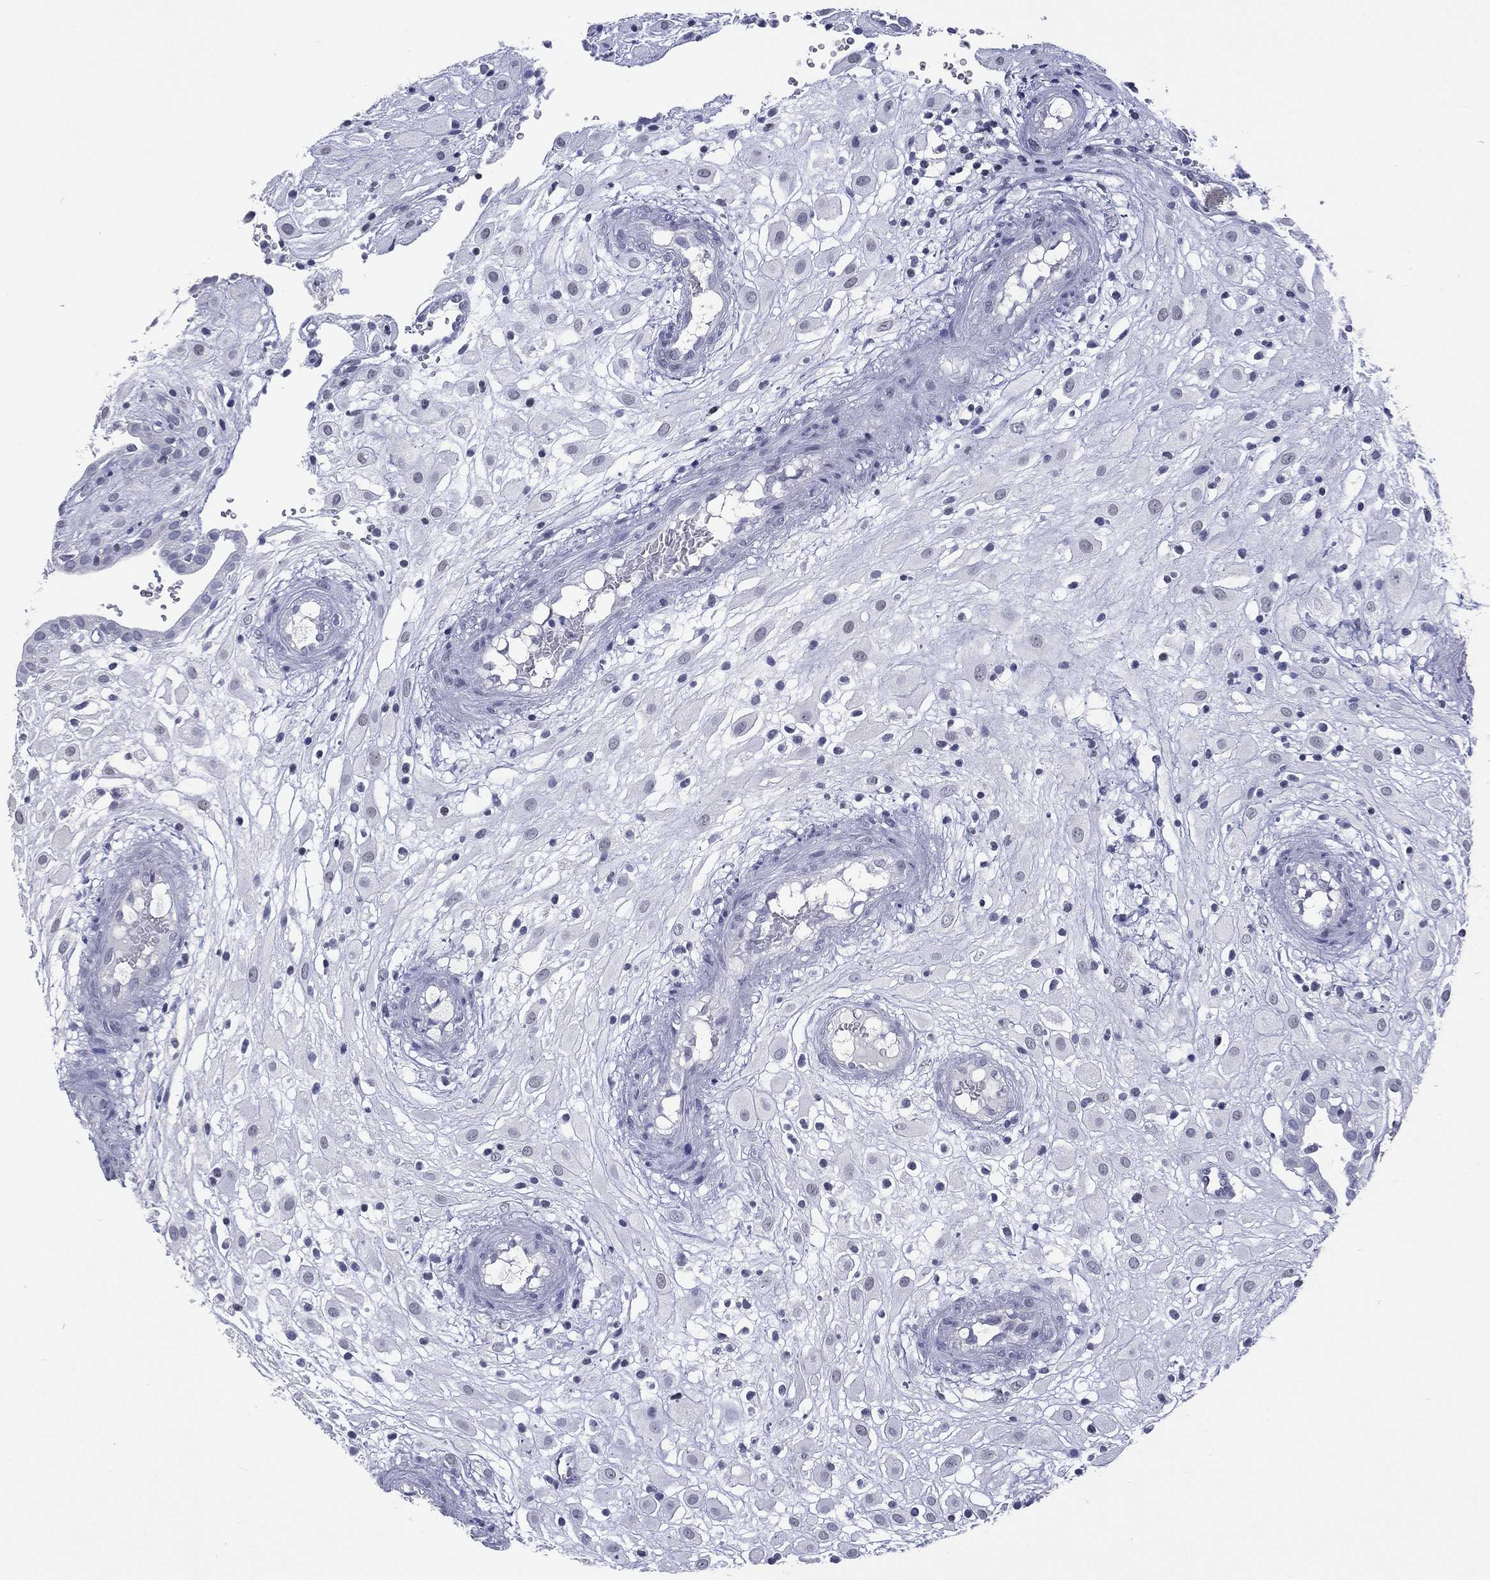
{"staining": {"intensity": "negative", "quantity": "none", "location": "none"}, "tissue": "placenta", "cell_type": "Decidual cells", "image_type": "normal", "snomed": [{"axis": "morphology", "description": "Normal tissue, NOS"}, {"axis": "topography", "description": "Placenta"}], "caption": "Decidual cells show no significant protein staining in normal placenta. (DAB (3,3'-diaminobenzidine) IHC visualized using brightfield microscopy, high magnification).", "gene": "SSX1", "patient": {"sex": "female", "age": 24}}